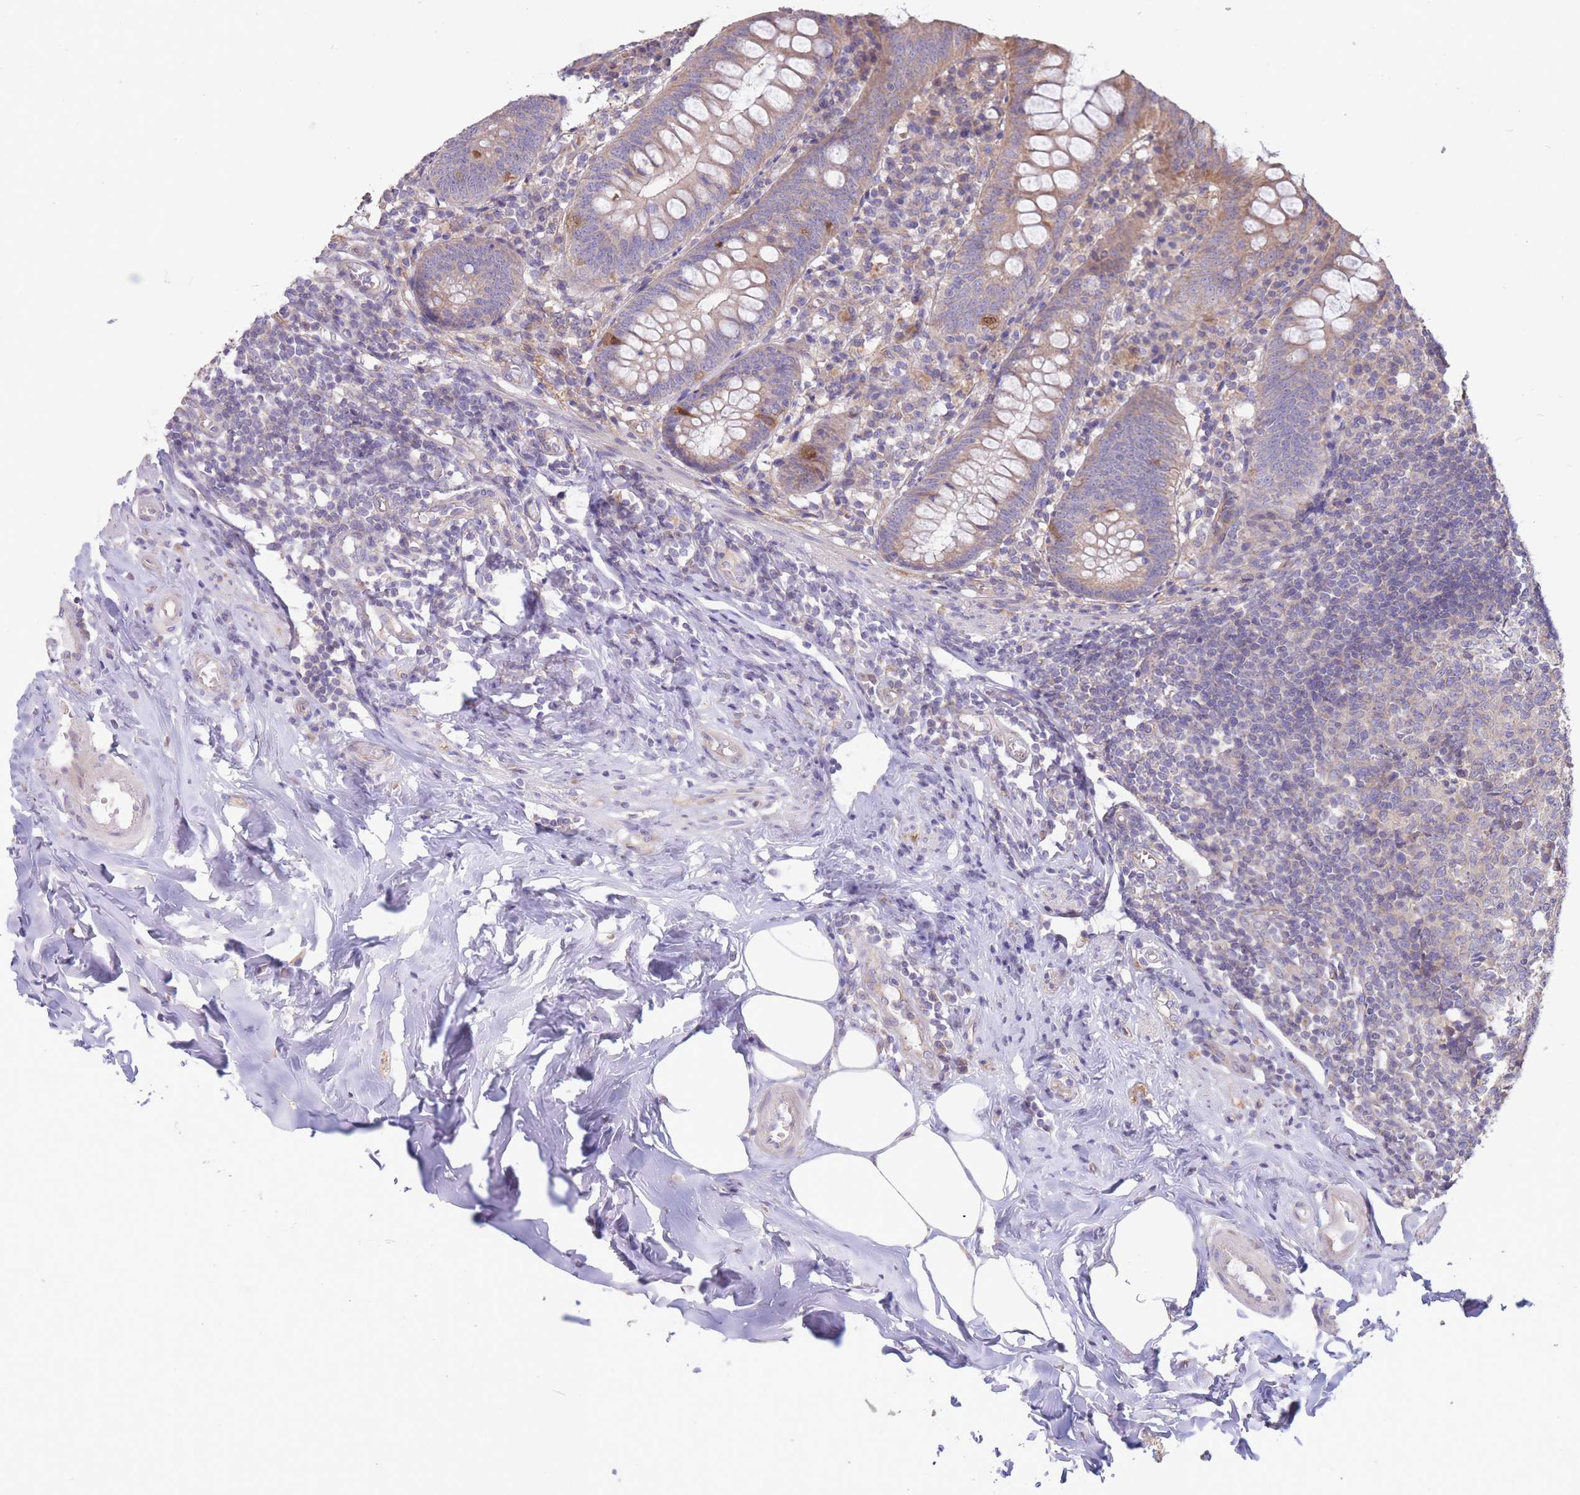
{"staining": {"intensity": "moderate", "quantity": "25%-75%", "location": "cytoplasmic/membranous"}, "tissue": "appendix", "cell_type": "Glandular cells", "image_type": "normal", "snomed": [{"axis": "morphology", "description": "Normal tissue, NOS"}, {"axis": "topography", "description": "Appendix"}], "caption": "Immunohistochemical staining of benign human appendix displays 25%-75% levels of moderate cytoplasmic/membranous protein positivity in about 25%-75% of glandular cells. The staining was performed using DAB to visualize the protein expression in brown, while the nuclei were stained in blue with hematoxylin (Magnification: 20x).", "gene": "ALS2CL", "patient": {"sex": "female", "age": 54}}